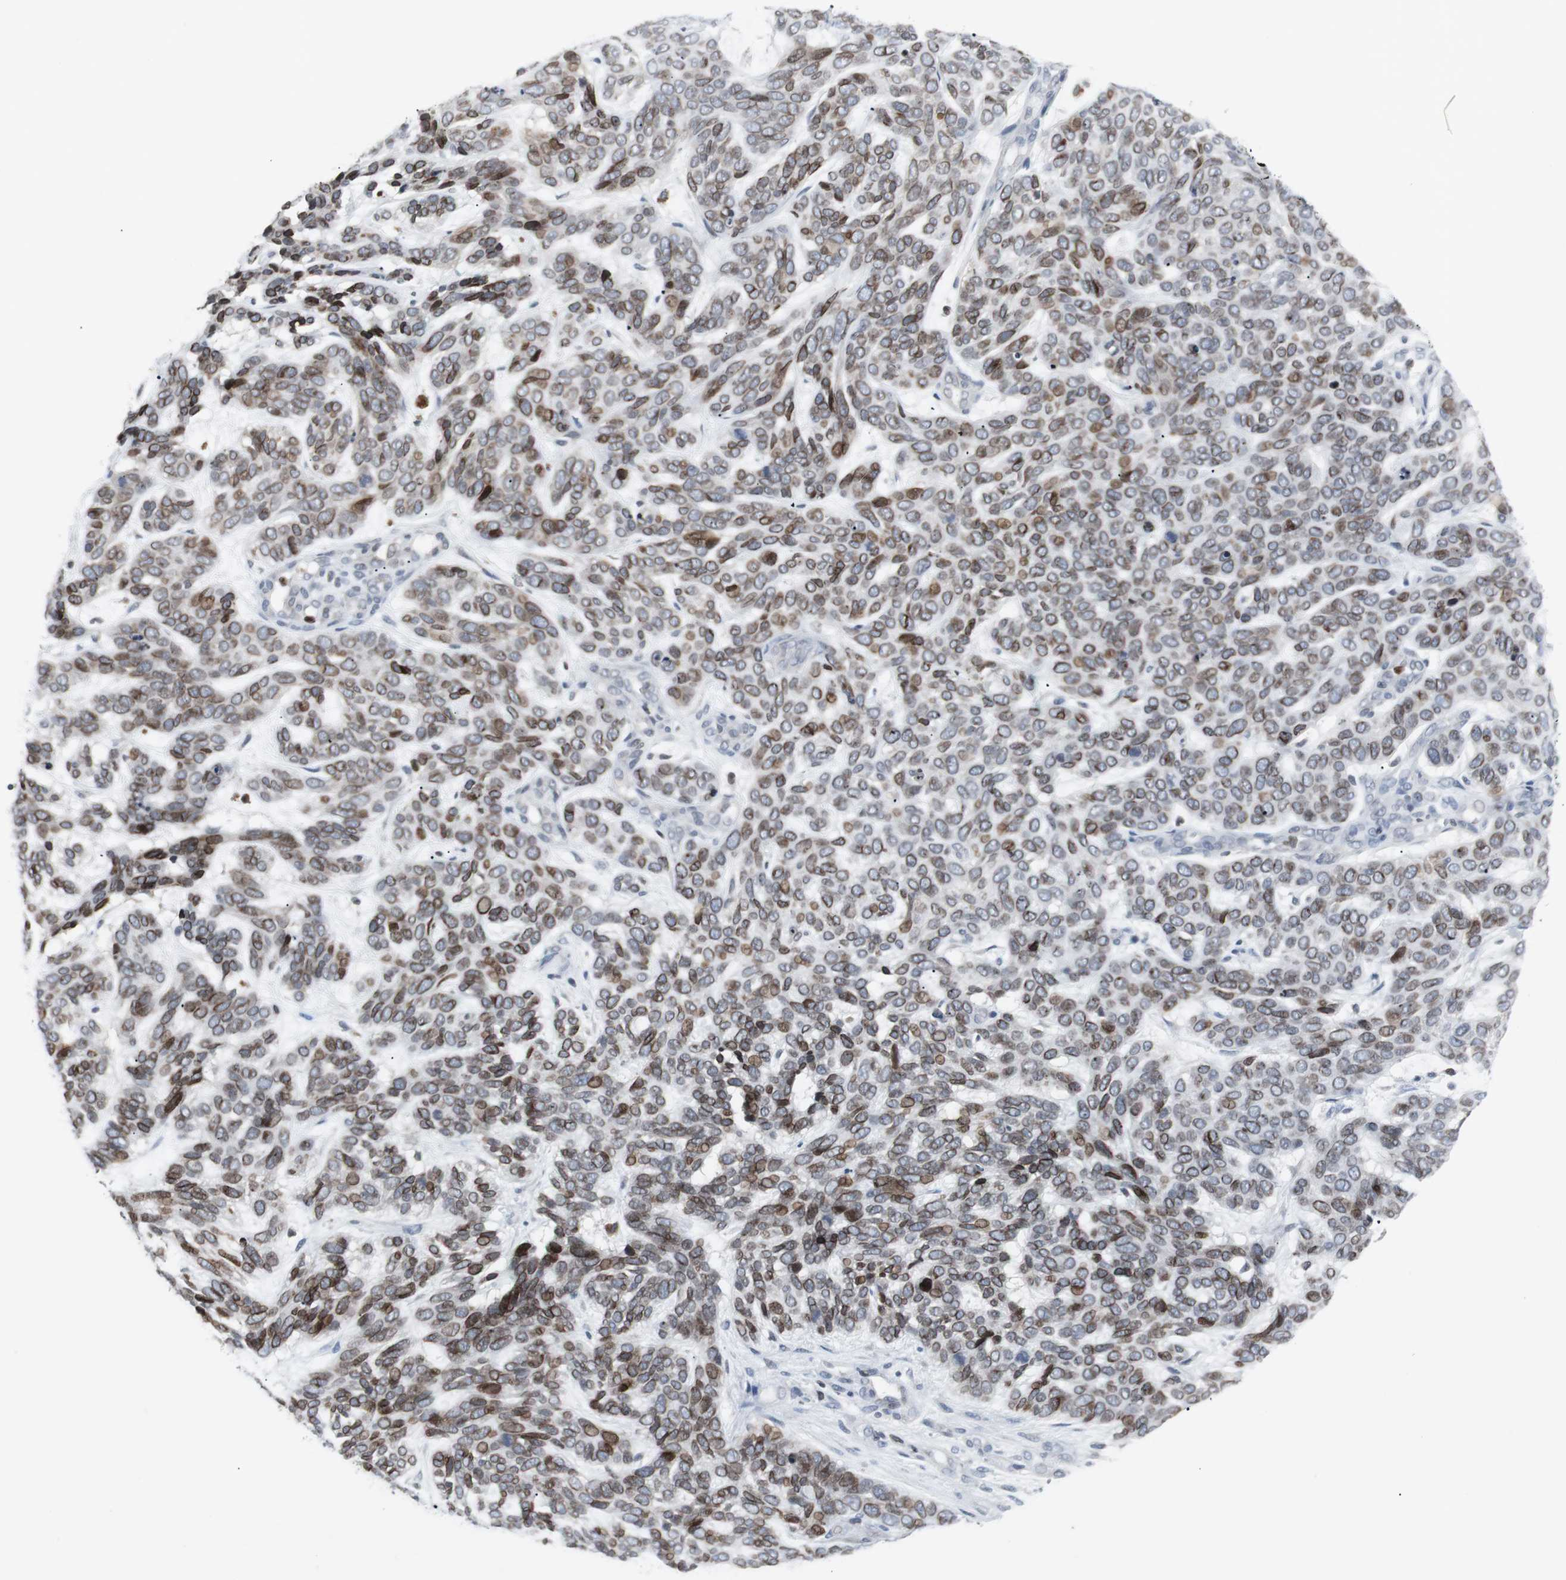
{"staining": {"intensity": "strong", "quantity": ">75%", "location": "cytoplasmic/membranous,nuclear"}, "tissue": "skin cancer", "cell_type": "Tumor cells", "image_type": "cancer", "snomed": [{"axis": "morphology", "description": "Basal cell carcinoma"}, {"axis": "topography", "description": "Skin"}], "caption": "A histopathology image showing strong cytoplasmic/membranous and nuclear staining in approximately >75% of tumor cells in skin basal cell carcinoma, as visualized by brown immunohistochemical staining.", "gene": "ZNF396", "patient": {"sex": "male", "age": 87}}